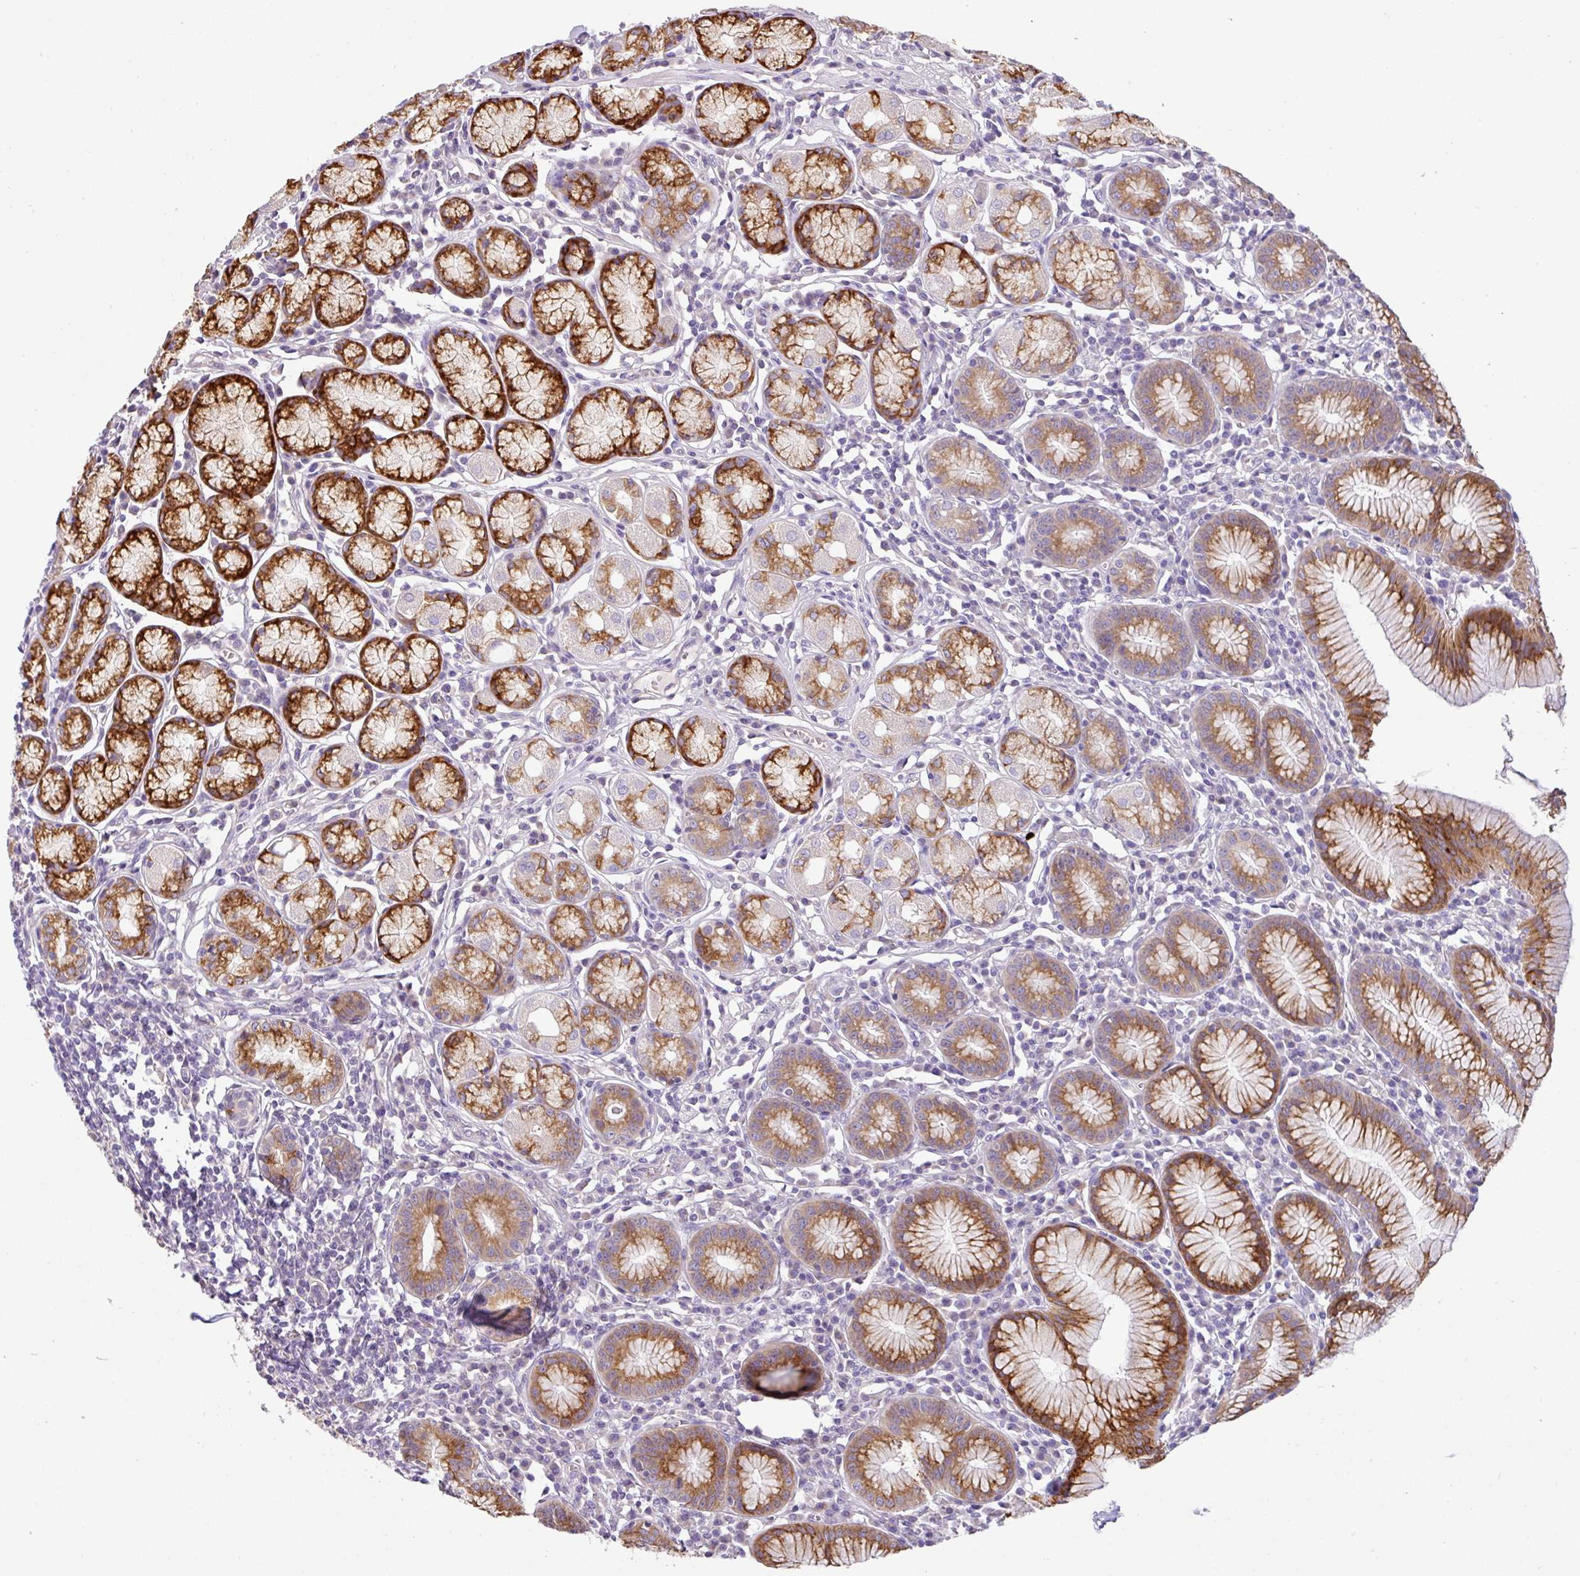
{"staining": {"intensity": "strong", "quantity": "25%-75%", "location": "cytoplasmic/membranous"}, "tissue": "stomach", "cell_type": "Glandular cells", "image_type": "normal", "snomed": [{"axis": "morphology", "description": "Normal tissue, NOS"}, {"axis": "topography", "description": "Stomach"}], "caption": "IHC micrograph of benign stomach: stomach stained using immunohistochemistry (IHC) displays high levels of strong protein expression localized specifically in the cytoplasmic/membranous of glandular cells, appearing as a cytoplasmic/membranous brown color.", "gene": "PIK3R5", "patient": {"sex": "male", "age": 55}}